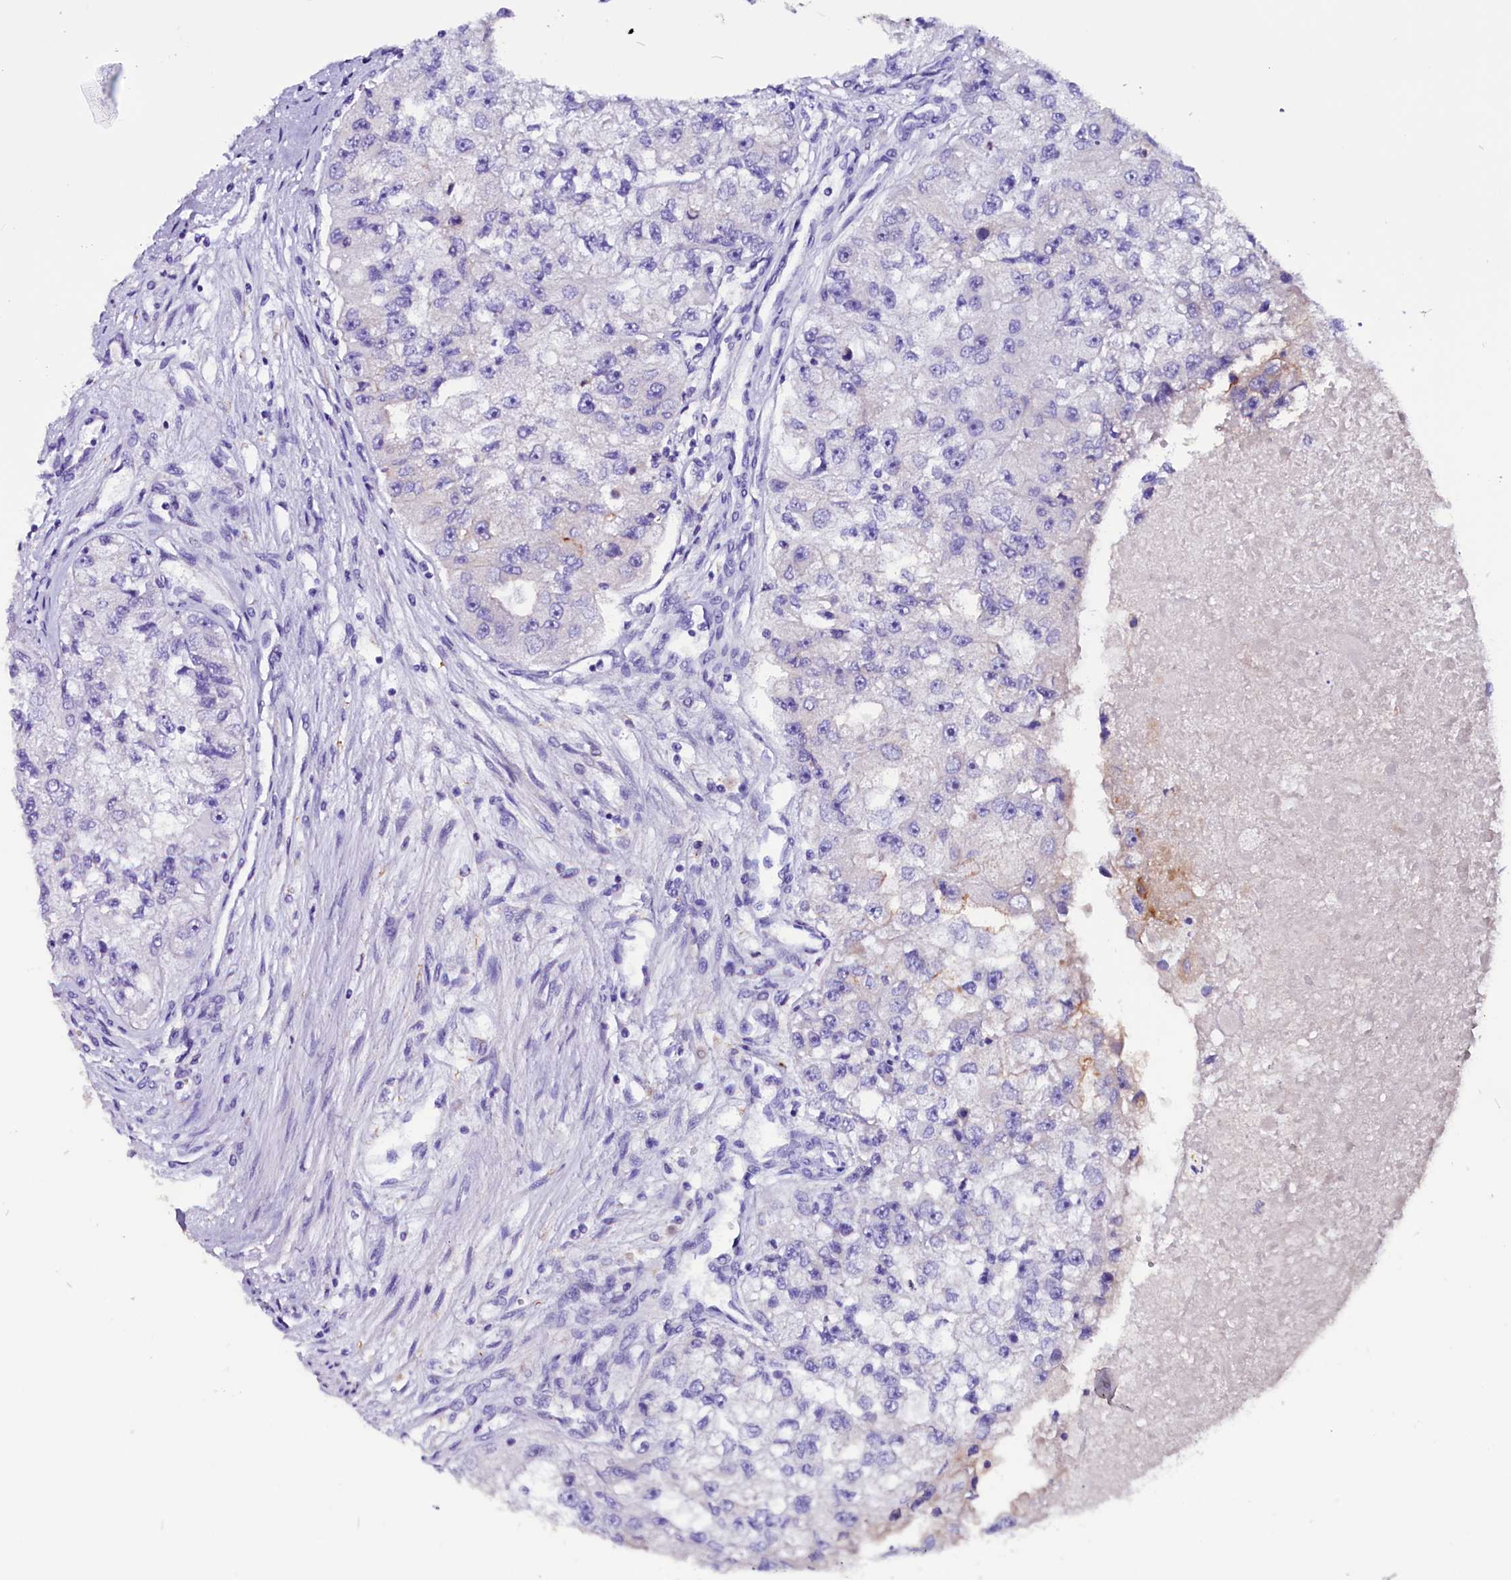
{"staining": {"intensity": "negative", "quantity": "none", "location": "none"}, "tissue": "renal cancer", "cell_type": "Tumor cells", "image_type": "cancer", "snomed": [{"axis": "morphology", "description": "Adenocarcinoma, NOS"}, {"axis": "topography", "description": "Kidney"}], "caption": "This is a photomicrograph of immunohistochemistry (IHC) staining of renal adenocarcinoma, which shows no expression in tumor cells.", "gene": "CCBE1", "patient": {"sex": "male", "age": 63}}